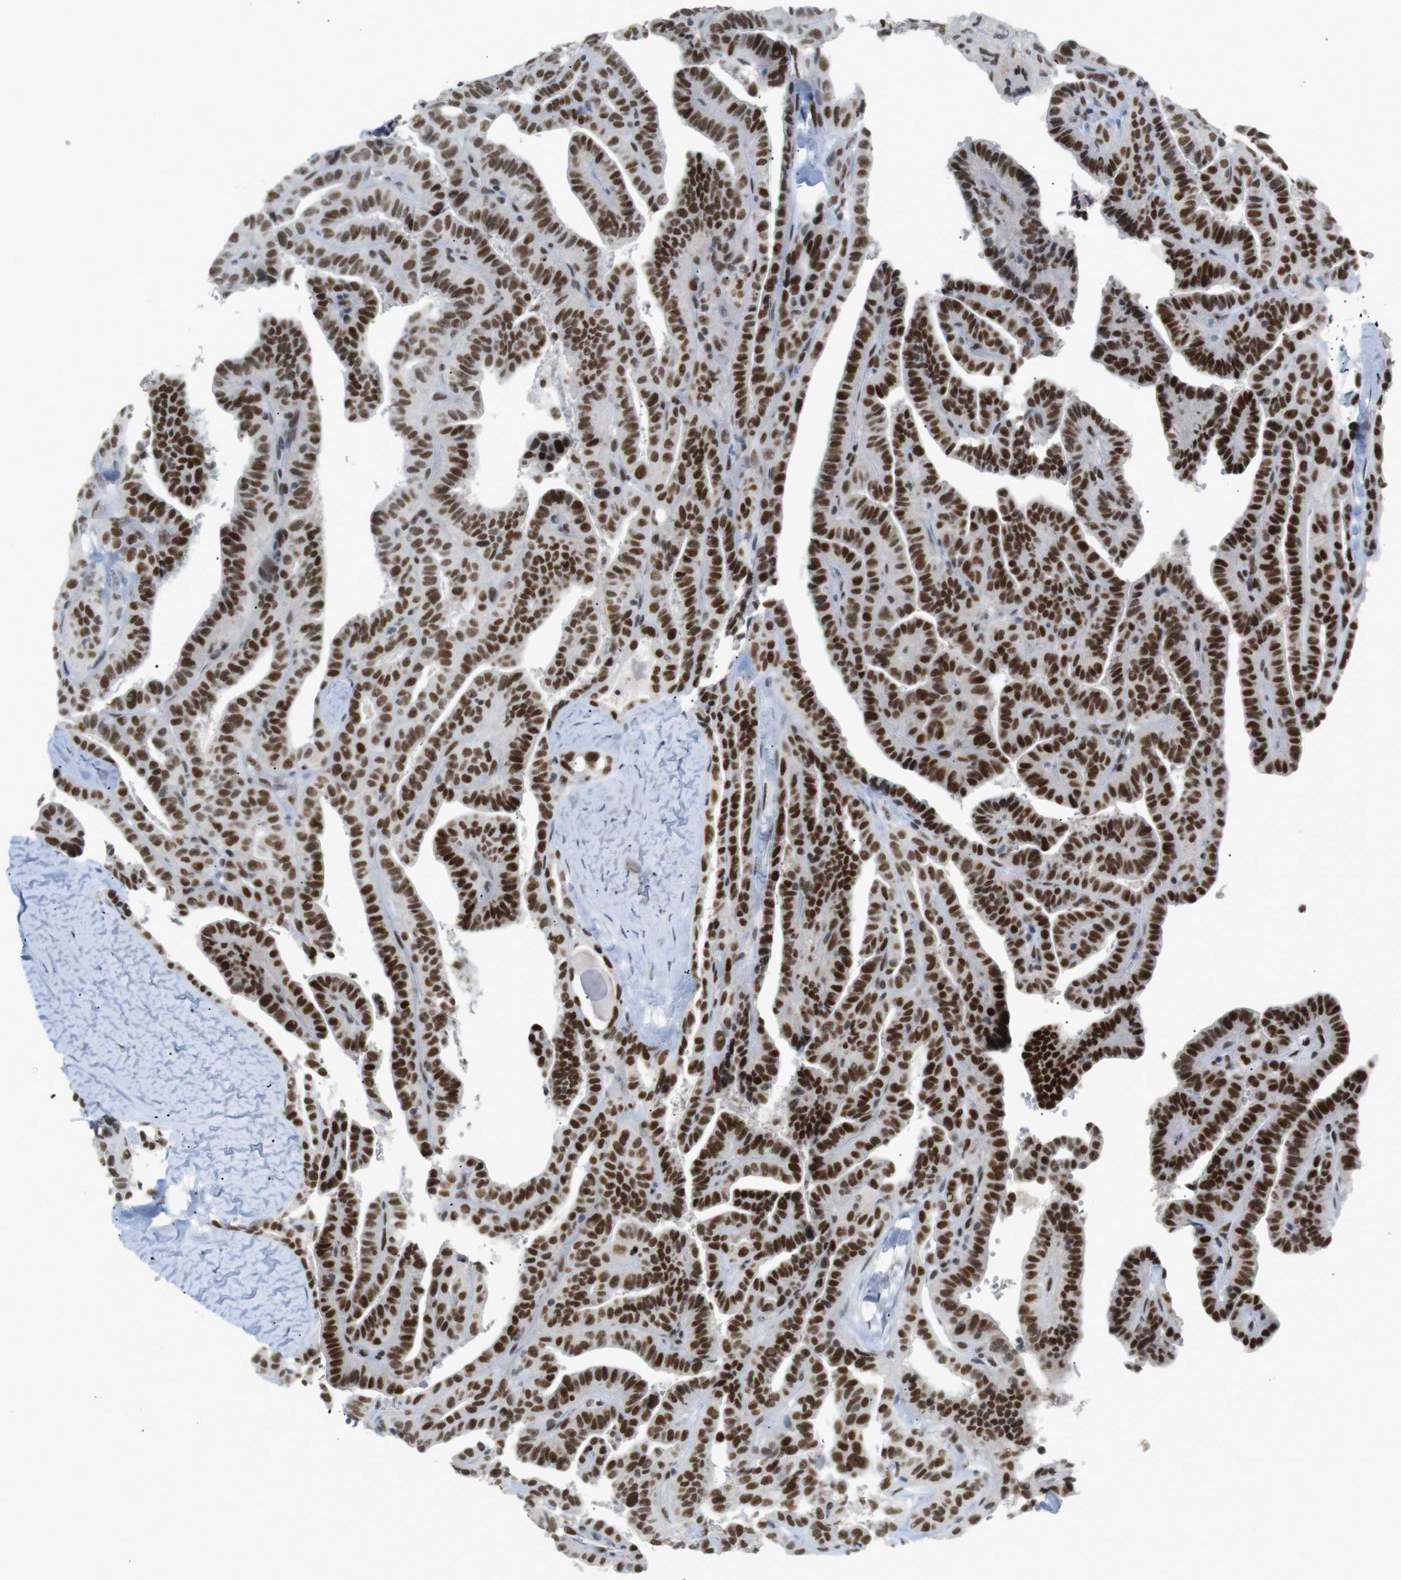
{"staining": {"intensity": "strong", "quantity": ">75%", "location": "nuclear"}, "tissue": "thyroid cancer", "cell_type": "Tumor cells", "image_type": "cancer", "snomed": [{"axis": "morphology", "description": "Papillary adenocarcinoma, NOS"}, {"axis": "topography", "description": "Thyroid gland"}], "caption": "Immunohistochemistry (IHC) image of neoplastic tissue: human thyroid cancer stained using immunohistochemistry exhibits high levels of strong protein expression localized specifically in the nuclear of tumor cells, appearing as a nuclear brown color.", "gene": "RIOX2", "patient": {"sex": "male", "age": 77}}